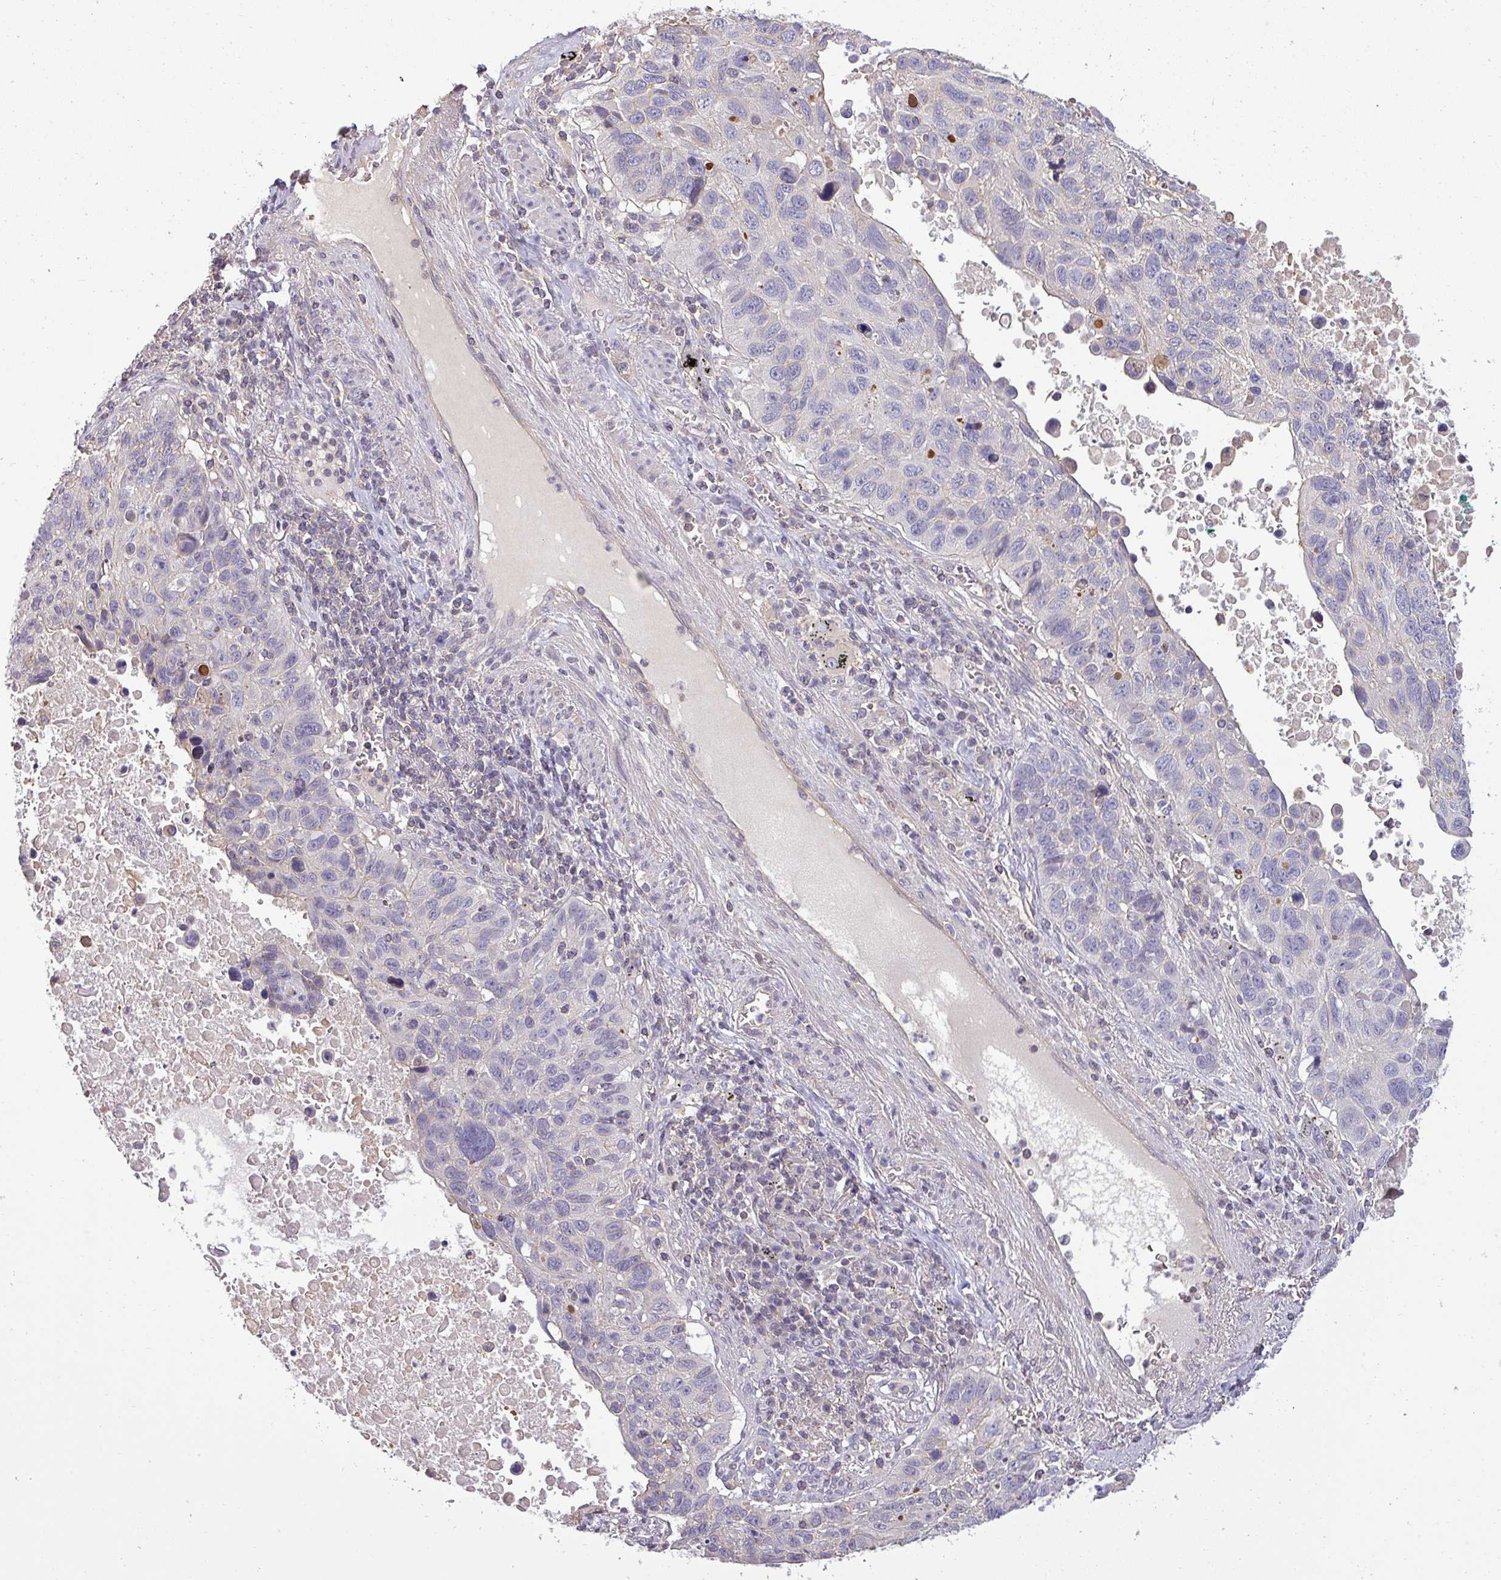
{"staining": {"intensity": "negative", "quantity": "none", "location": "none"}, "tissue": "lung cancer", "cell_type": "Tumor cells", "image_type": "cancer", "snomed": [{"axis": "morphology", "description": "Squamous cell carcinoma, NOS"}, {"axis": "topography", "description": "Lung"}], "caption": "A micrograph of human lung cancer is negative for staining in tumor cells. (DAB IHC visualized using brightfield microscopy, high magnification).", "gene": "ZNF835", "patient": {"sex": "male", "age": 66}}